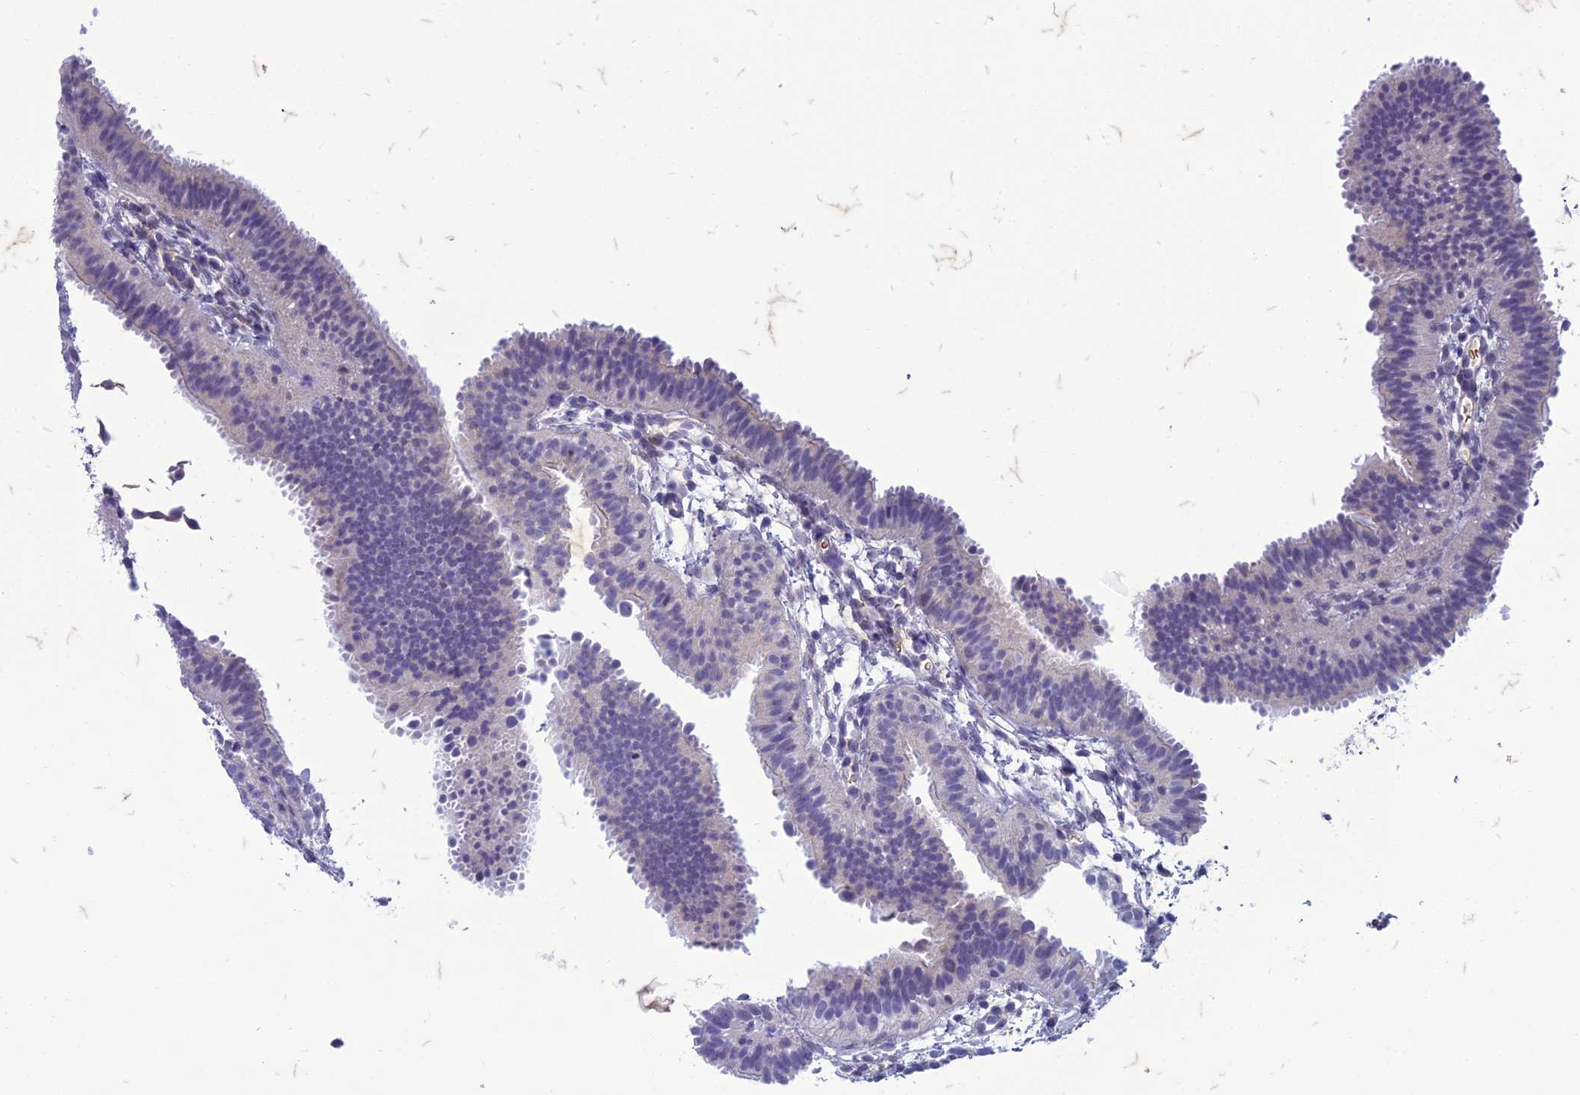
{"staining": {"intensity": "negative", "quantity": "none", "location": "none"}, "tissue": "fallopian tube", "cell_type": "Glandular cells", "image_type": "normal", "snomed": [{"axis": "morphology", "description": "Normal tissue, NOS"}, {"axis": "topography", "description": "Fallopian tube"}], "caption": "Fallopian tube stained for a protein using immunohistochemistry (IHC) demonstrates no staining glandular cells.", "gene": "ANKS4B", "patient": {"sex": "female", "age": 35}}